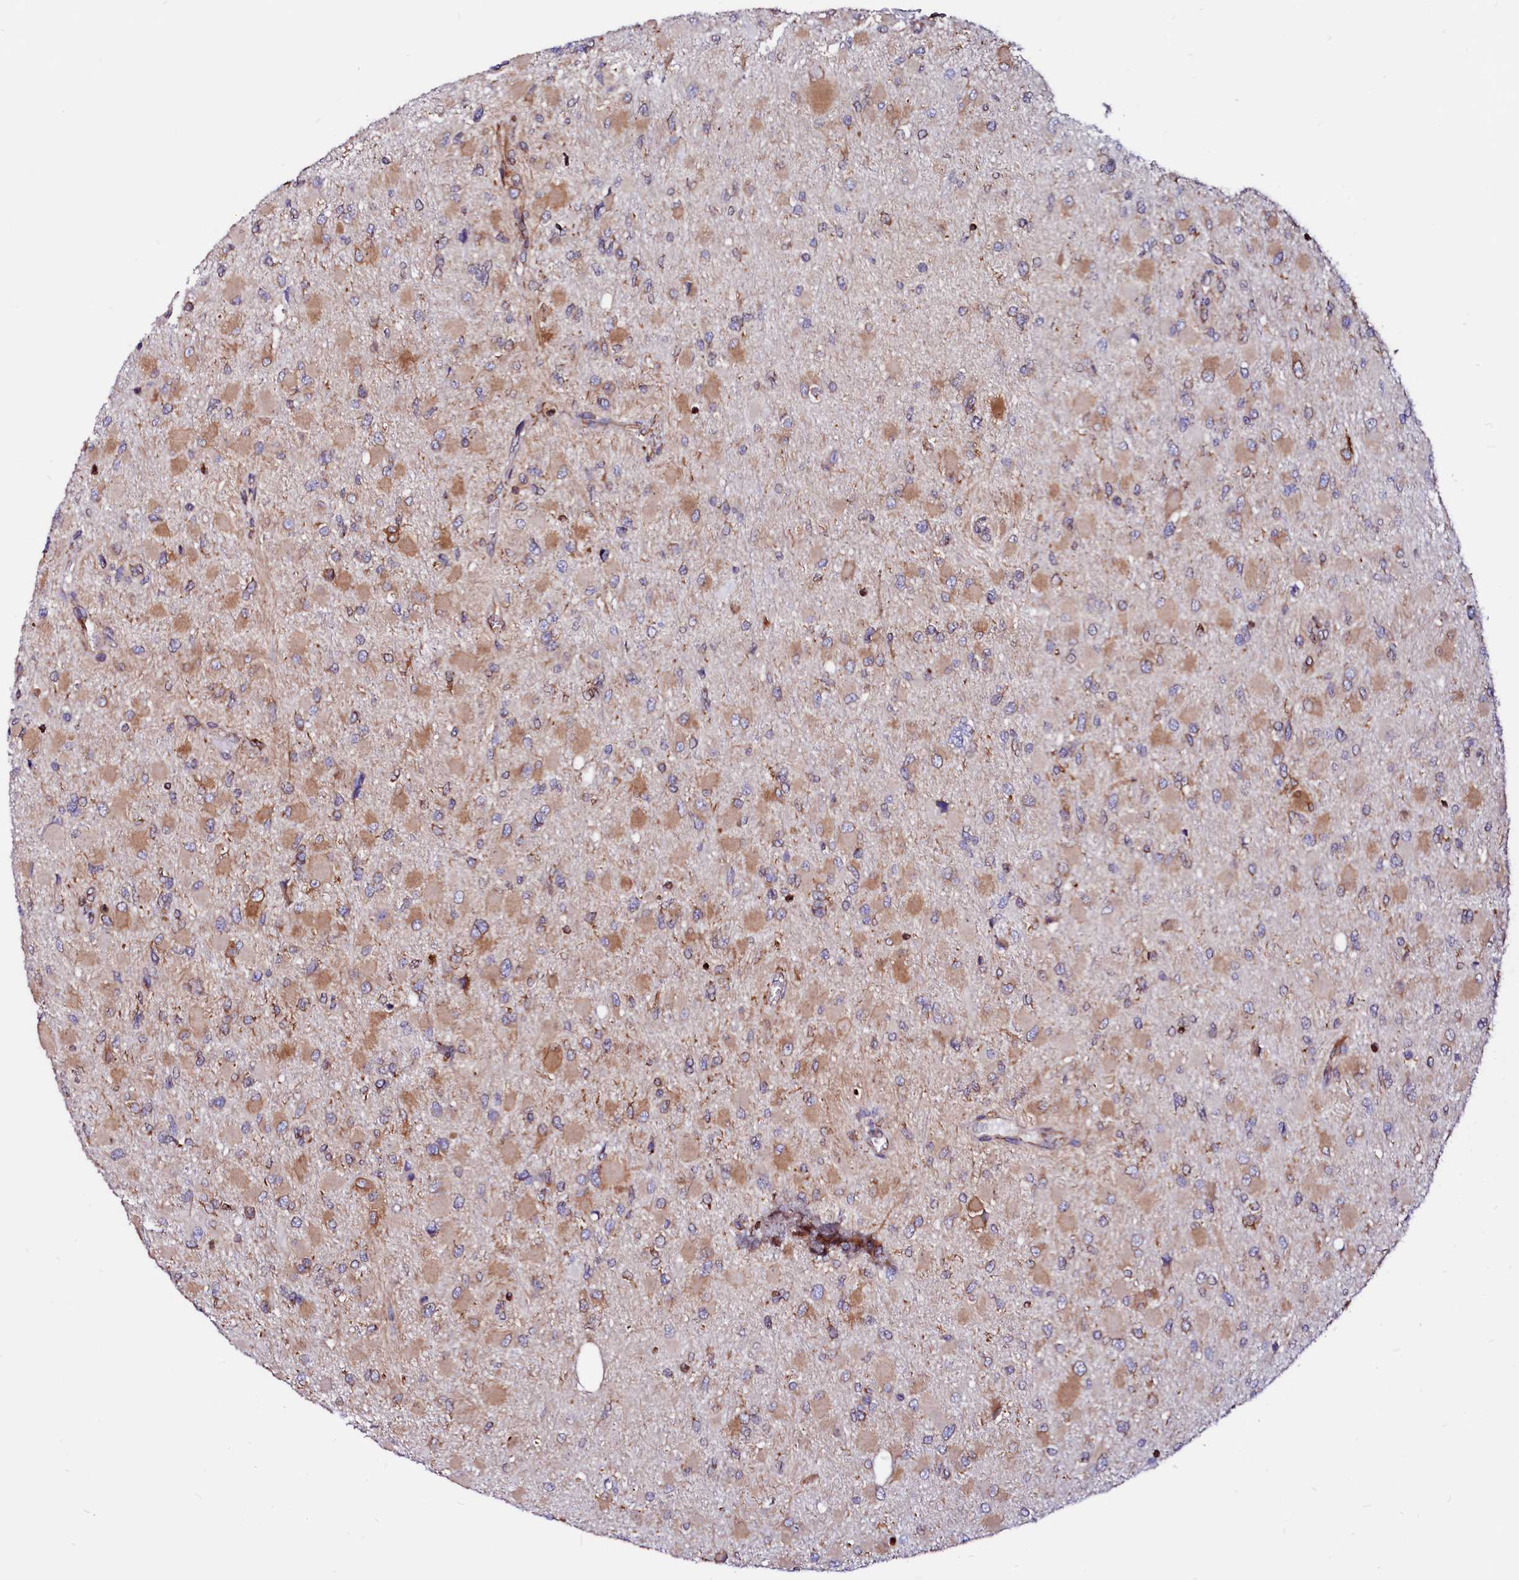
{"staining": {"intensity": "moderate", "quantity": ">75%", "location": "cytoplasmic/membranous"}, "tissue": "glioma", "cell_type": "Tumor cells", "image_type": "cancer", "snomed": [{"axis": "morphology", "description": "Glioma, malignant, High grade"}, {"axis": "topography", "description": "Cerebral cortex"}], "caption": "A photomicrograph showing moderate cytoplasmic/membranous expression in approximately >75% of tumor cells in malignant glioma (high-grade), as visualized by brown immunohistochemical staining.", "gene": "DERL1", "patient": {"sex": "female", "age": 36}}